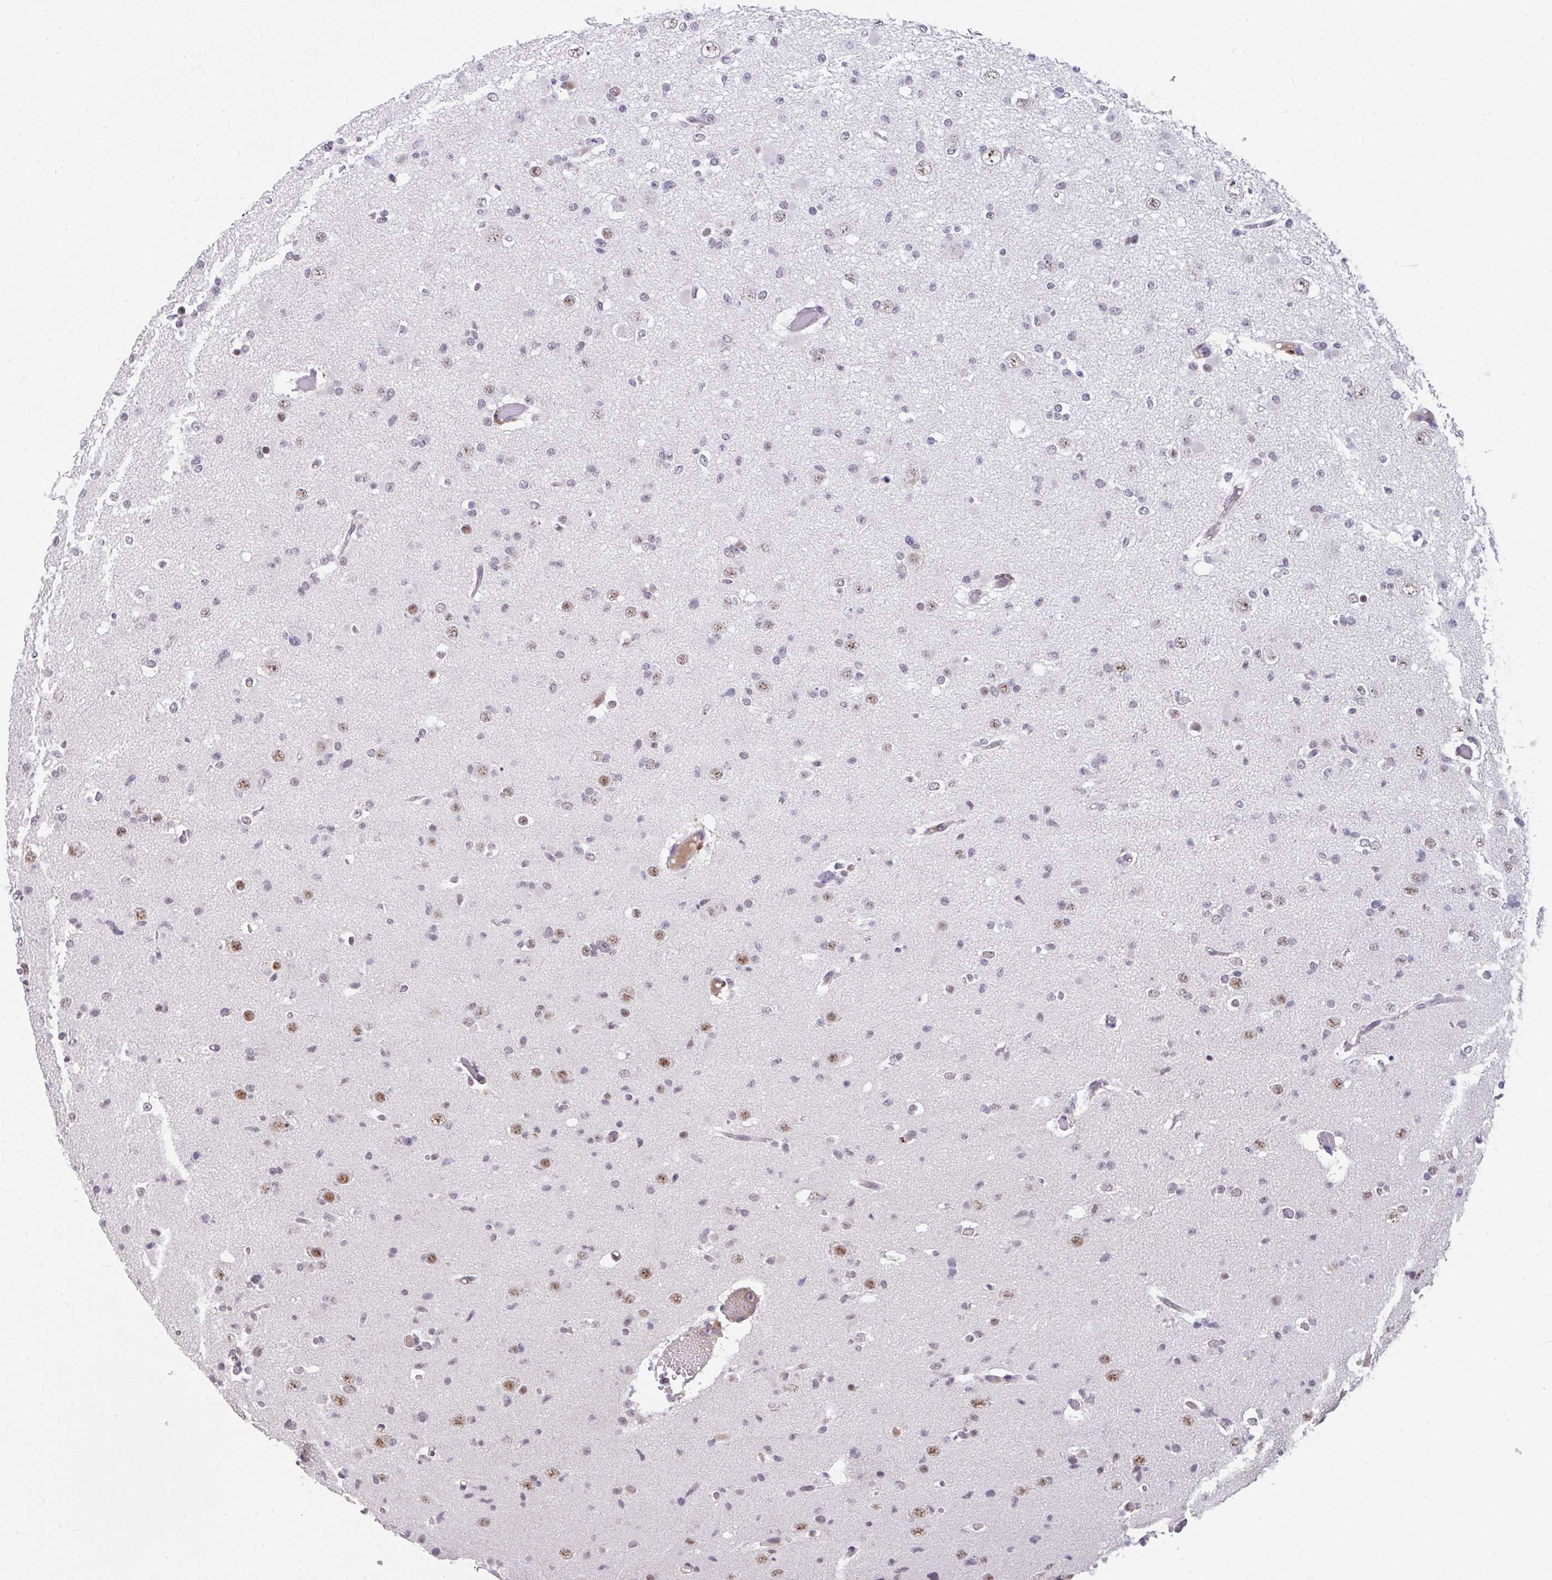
{"staining": {"intensity": "moderate", "quantity": "<25%", "location": "nuclear"}, "tissue": "glioma", "cell_type": "Tumor cells", "image_type": "cancer", "snomed": [{"axis": "morphology", "description": "Glioma, malignant, Low grade"}, {"axis": "topography", "description": "Brain"}], "caption": "Protein analysis of glioma tissue displays moderate nuclear positivity in approximately <25% of tumor cells.", "gene": "RBBP6", "patient": {"sex": "female", "age": 22}}